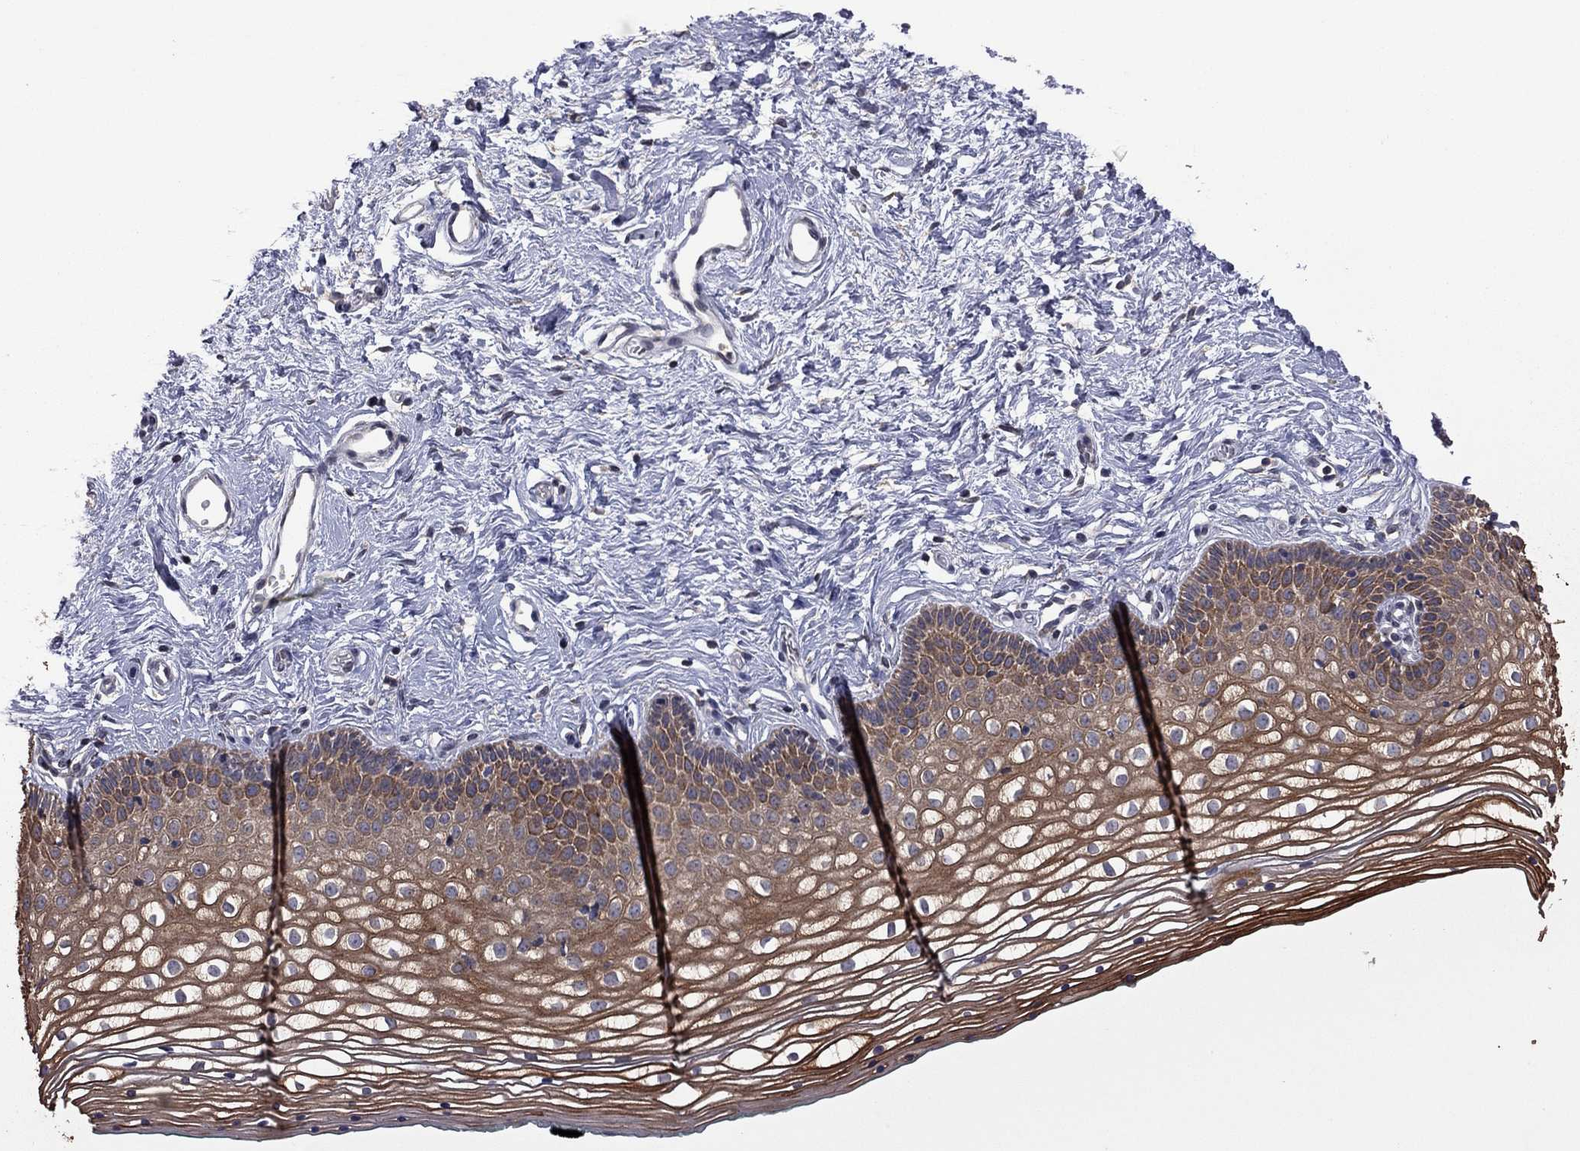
{"staining": {"intensity": "strong", "quantity": "25%-75%", "location": "cytoplasmic/membranous"}, "tissue": "vagina", "cell_type": "Squamous epithelial cells", "image_type": "normal", "snomed": [{"axis": "morphology", "description": "Normal tissue, NOS"}, {"axis": "topography", "description": "Vagina"}], "caption": "IHC image of benign vagina stained for a protein (brown), which reveals high levels of strong cytoplasmic/membranous expression in about 25%-75% of squamous epithelial cells.", "gene": "TSNARE1", "patient": {"sex": "female", "age": 36}}